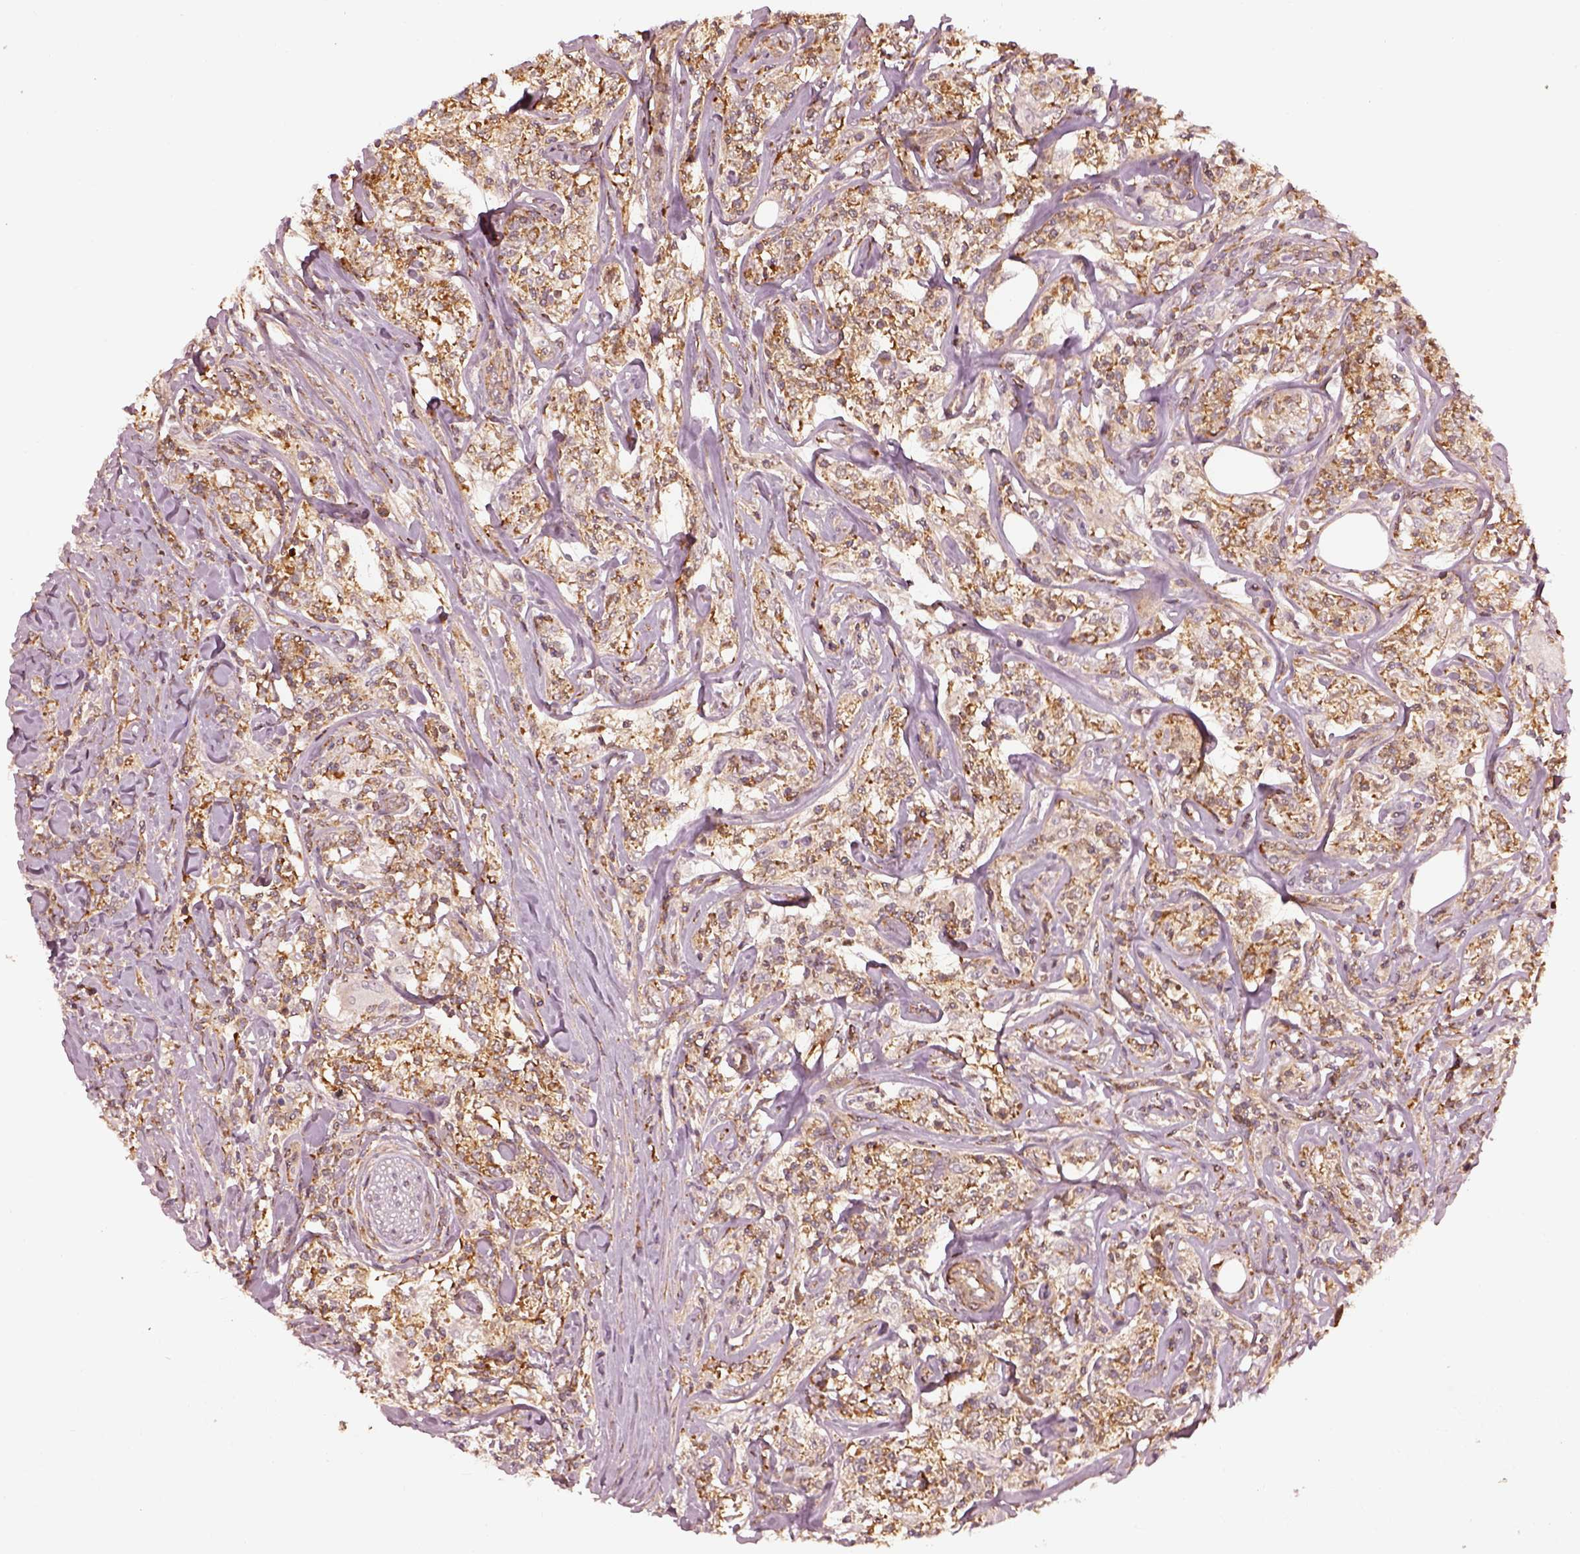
{"staining": {"intensity": "moderate", "quantity": "25%-75%", "location": "cytoplasmic/membranous"}, "tissue": "lymphoma", "cell_type": "Tumor cells", "image_type": "cancer", "snomed": [{"axis": "morphology", "description": "Malignant lymphoma, non-Hodgkin's type, High grade"}, {"axis": "topography", "description": "Lymph node"}], "caption": "This histopathology image shows lymphoma stained with IHC to label a protein in brown. The cytoplasmic/membranous of tumor cells show moderate positivity for the protein. Nuclei are counter-stained blue.", "gene": "LSM14A", "patient": {"sex": "female", "age": 84}}